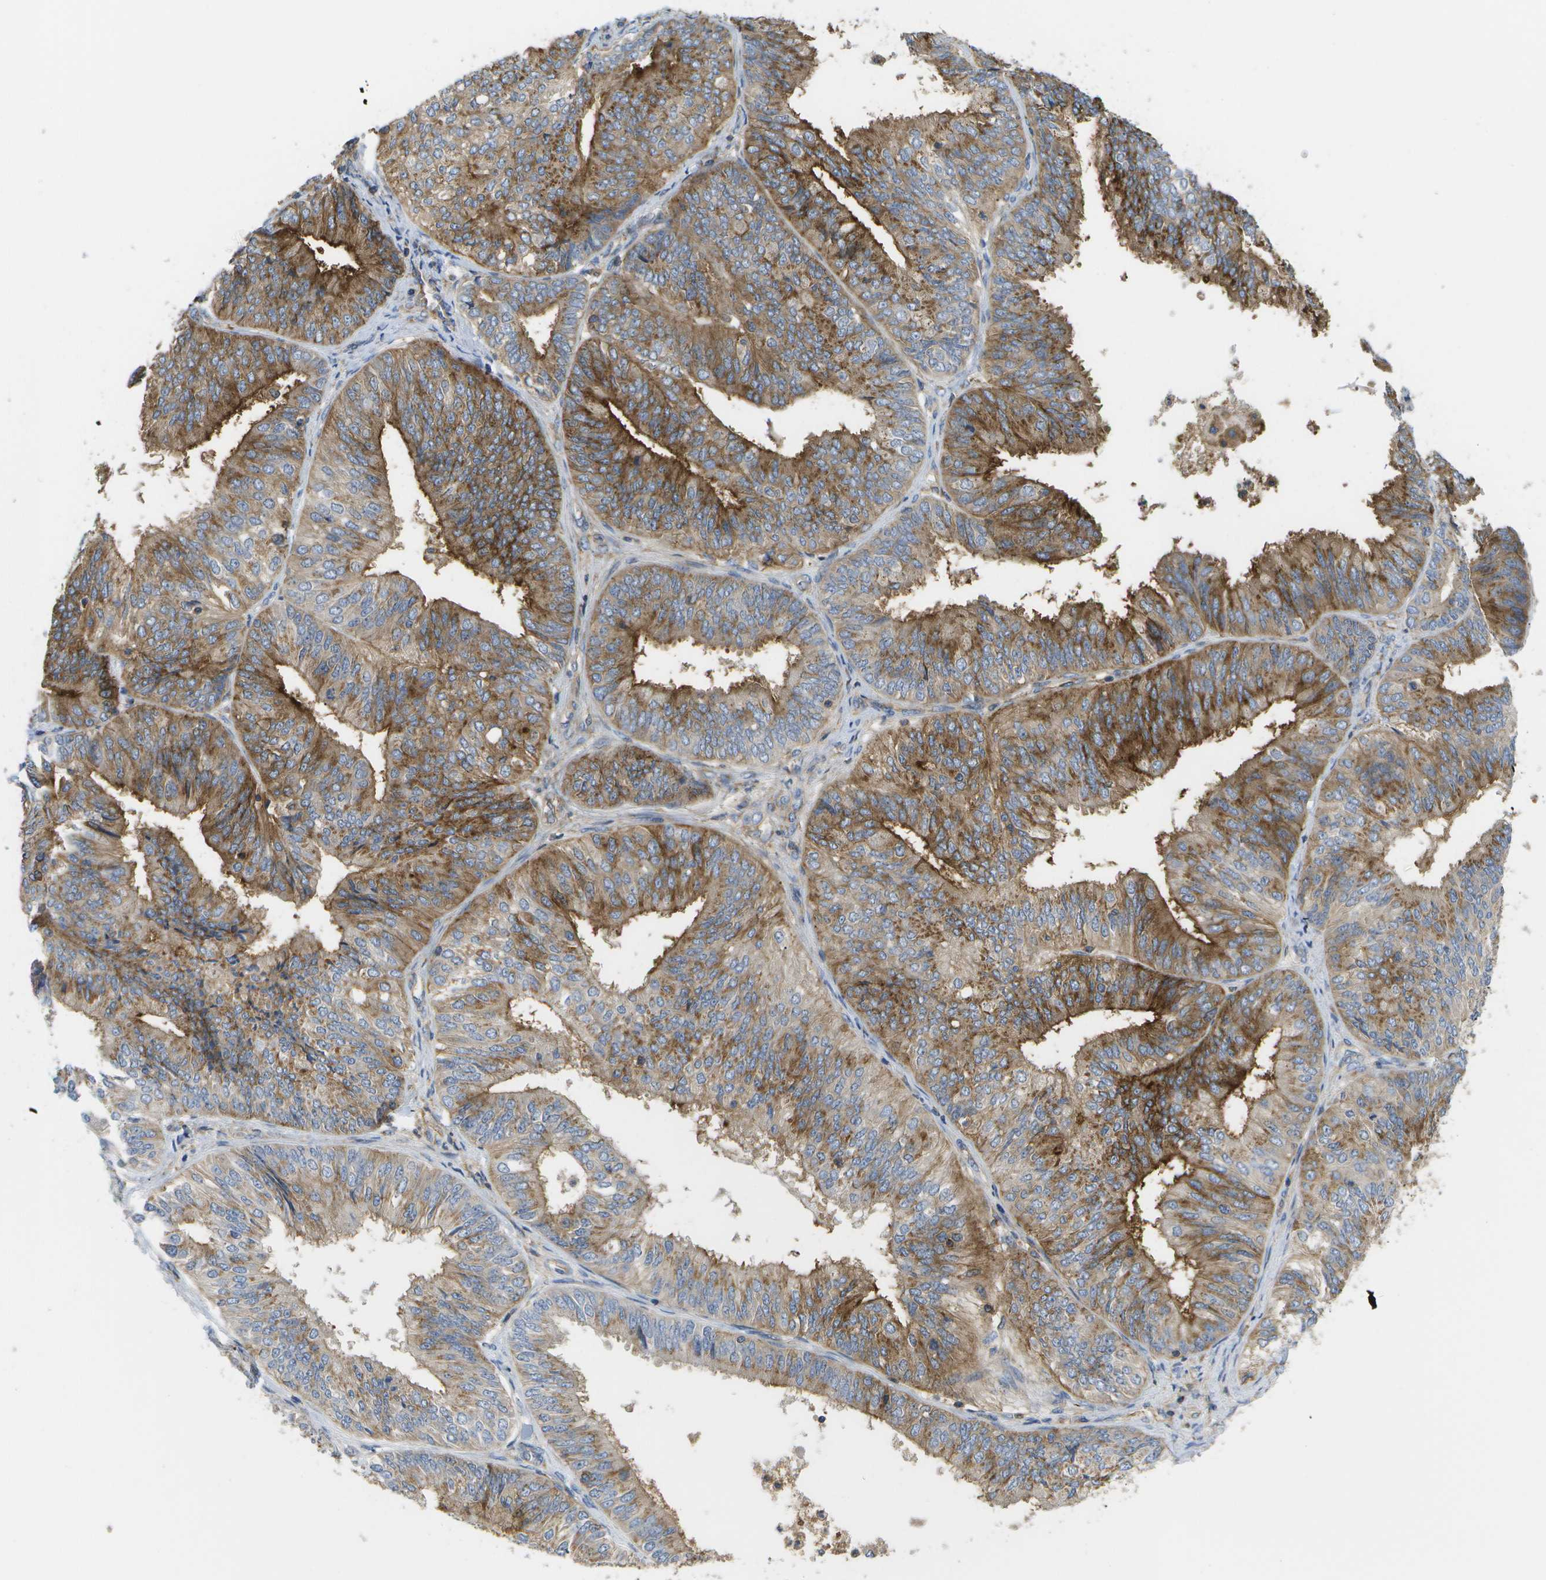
{"staining": {"intensity": "strong", "quantity": ">75%", "location": "cytoplasmic/membranous"}, "tissue": "endometrial cancer", "cell_type": "Tumor cells", "image_type": "cancer", "snomed": [{"axis": "morphology", "description": "Adenocarcinoma, NOS"}, {"axis": "topography", "description": "Endometrium"}], "caption": "Brown immunohistochemical staining in human endometrial adenocarcinoma exhibits strong cytoplasmic/membranous expression in about >75% of tumor cells.", "gene": "BST2", "patient": {"sex": "female", "age": 58}}